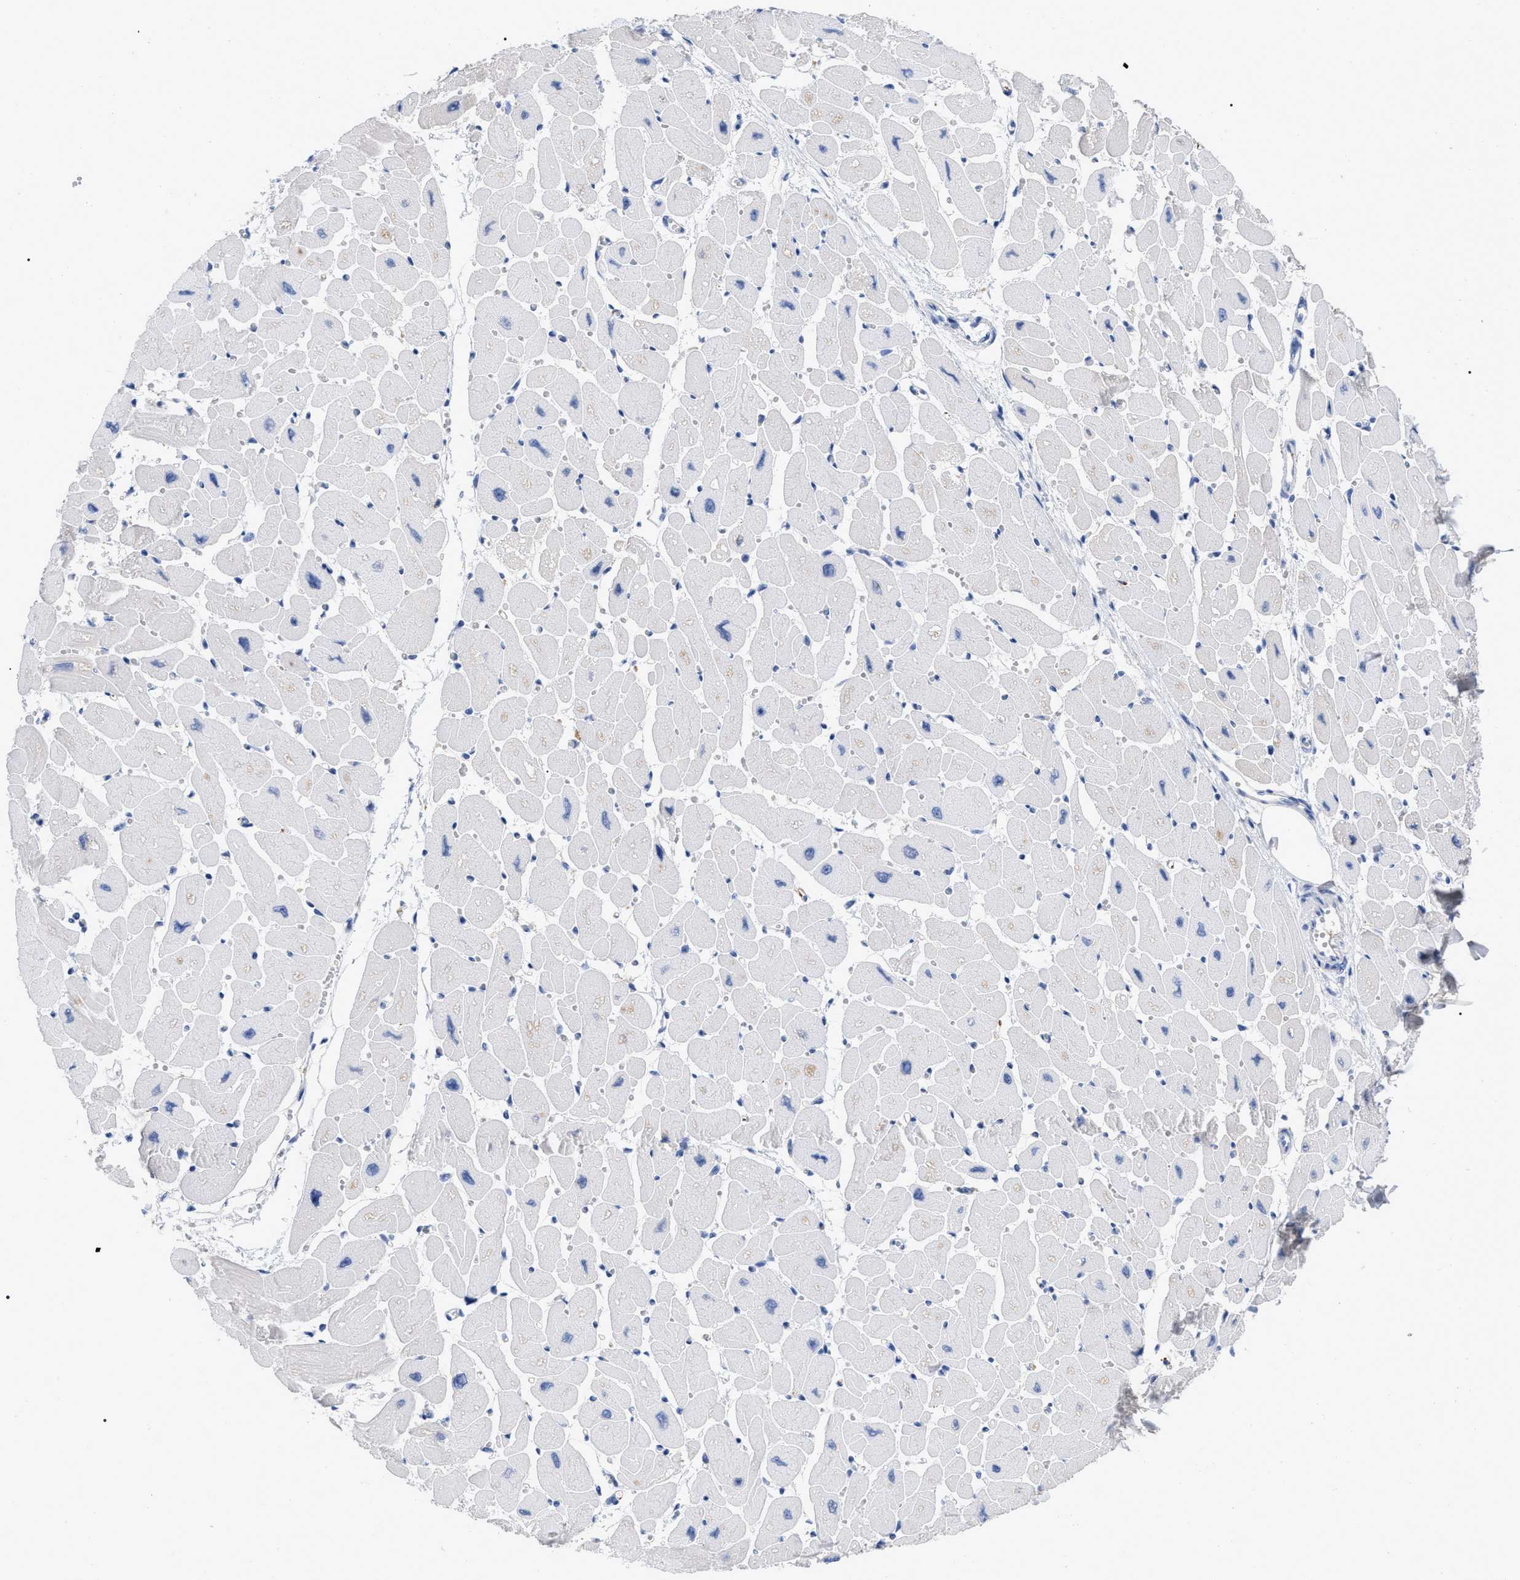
{"staining": {"intensity": "negative", "quantity": "none", "location": "none"}, "tissue": "heart muscle", "cell_type": "Cardiomyocytes", "image_type": "normal", "snomed": [{"axis": "morphology", "description": "Normal tissue, NOS"}, {"axis": "topography", "description": "Heart"}], "caption": "The immunohistochemistry (IHC) histopathology image has no significant expression in cardiomyocytes of heart muscle. (DAB (3,3'-diaminobenzidine) IHC, high magnification).", "gene": "IGHV5", "patient": {"sex": "female", "age": 54}}